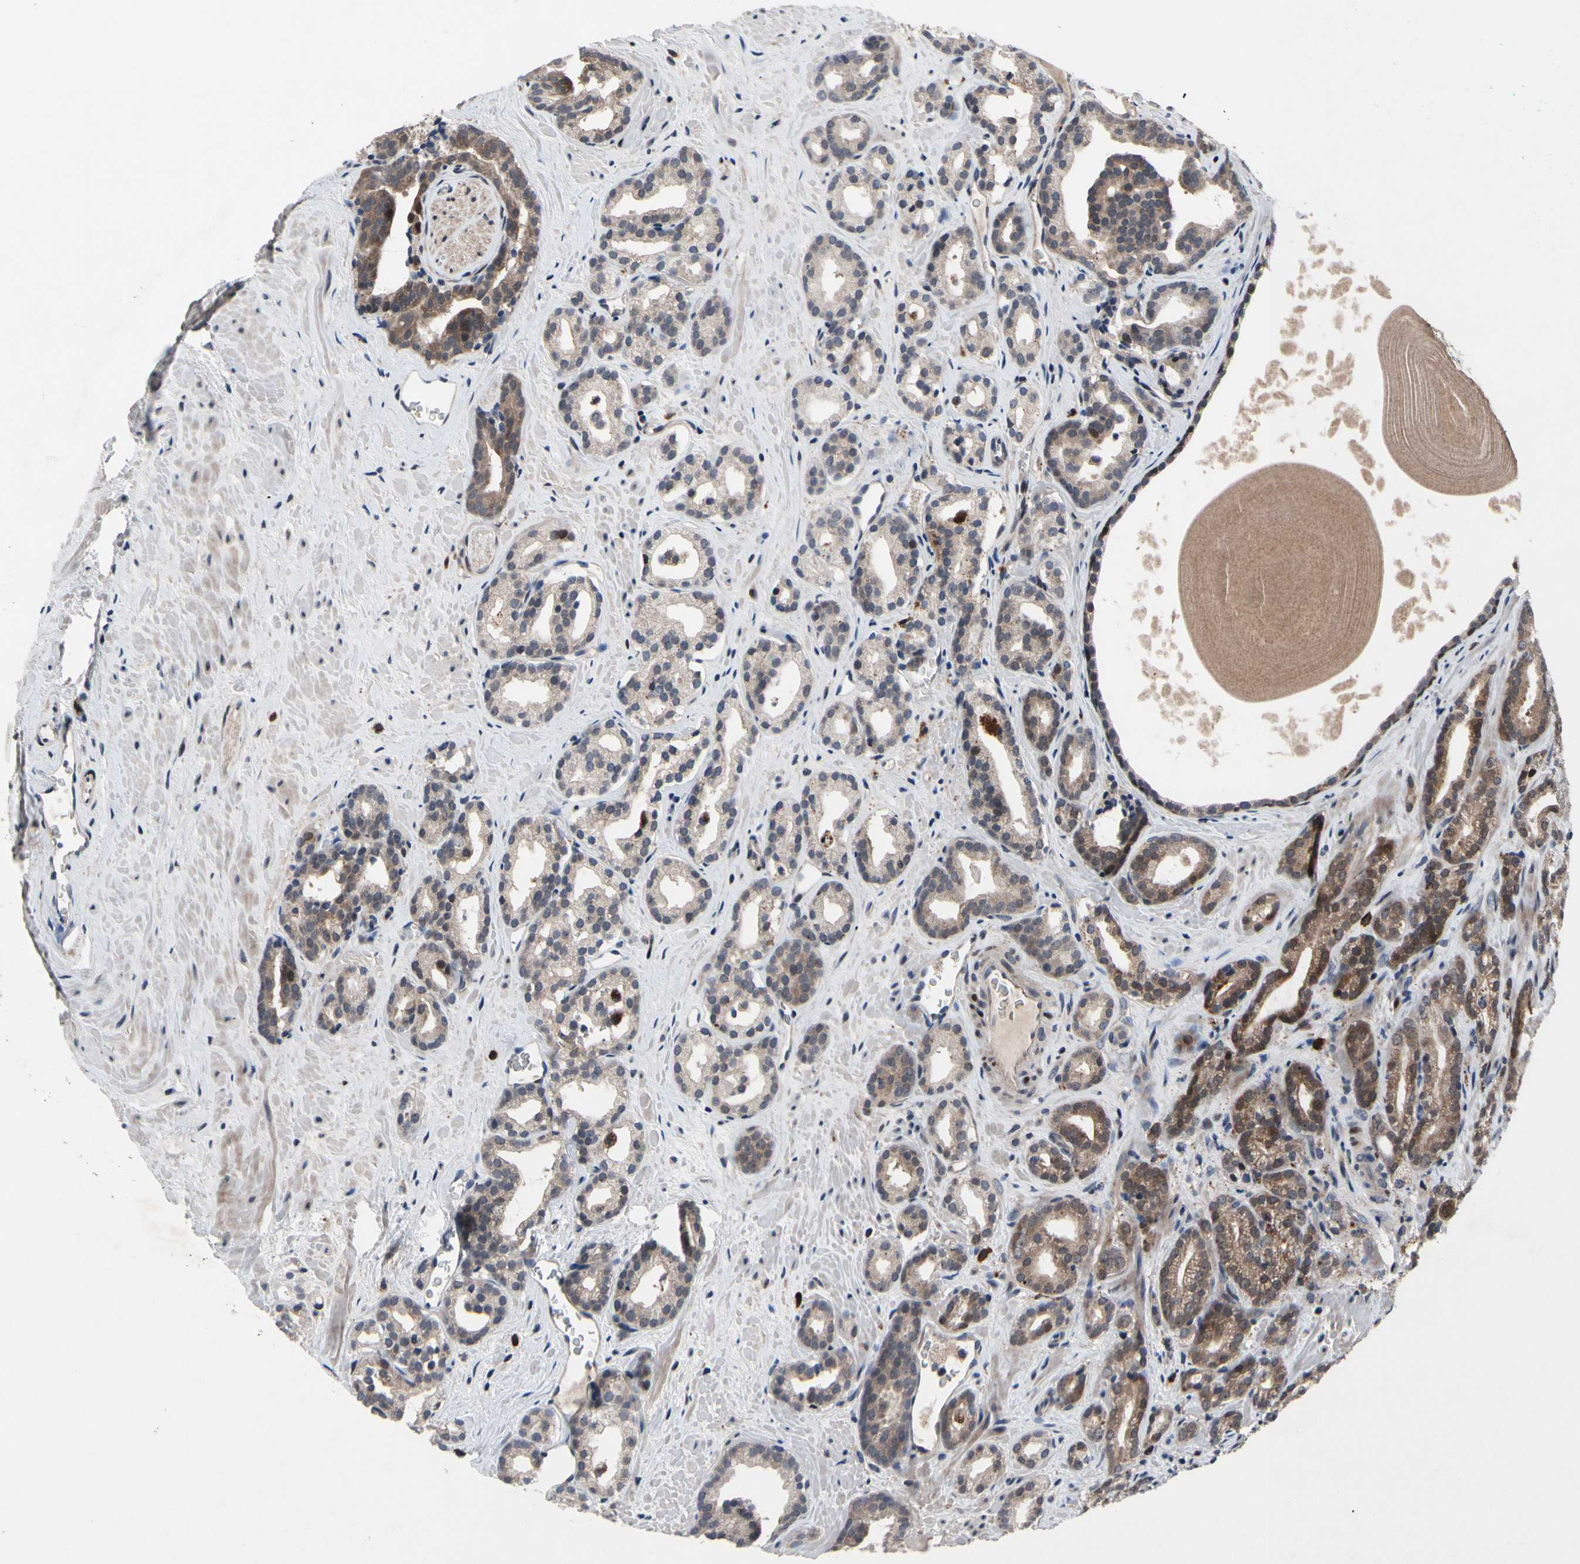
{"staining": {"intensity": "moderate", "quantity": "25%-75%", "location": "cytoplasmic/membranous"}, "tissue": "prostate cancer", "cell_type": "Tumor cells", "image_type": "cancer", "snomed": [{"axis": "morphology", "description": "Adenocarcinoma, Low grade"}, {"axis": "topography", "description": "Prostate"}], "caption": "Immunohistochemical staining of prostate cancer (adenocarcinoma (low-grade)) shows medium levels of moderate cytoplasmic/membranous positivity in approximately 25%-75% of tumor cells. (Stains: DAB (3,3'-diaminobenzidine) in brown, nuclei in blue, Microscopy: brightfield microscopy at high magnification).", "gene": "MUTYH", "patient": {"sex": "male", "age": 63}}